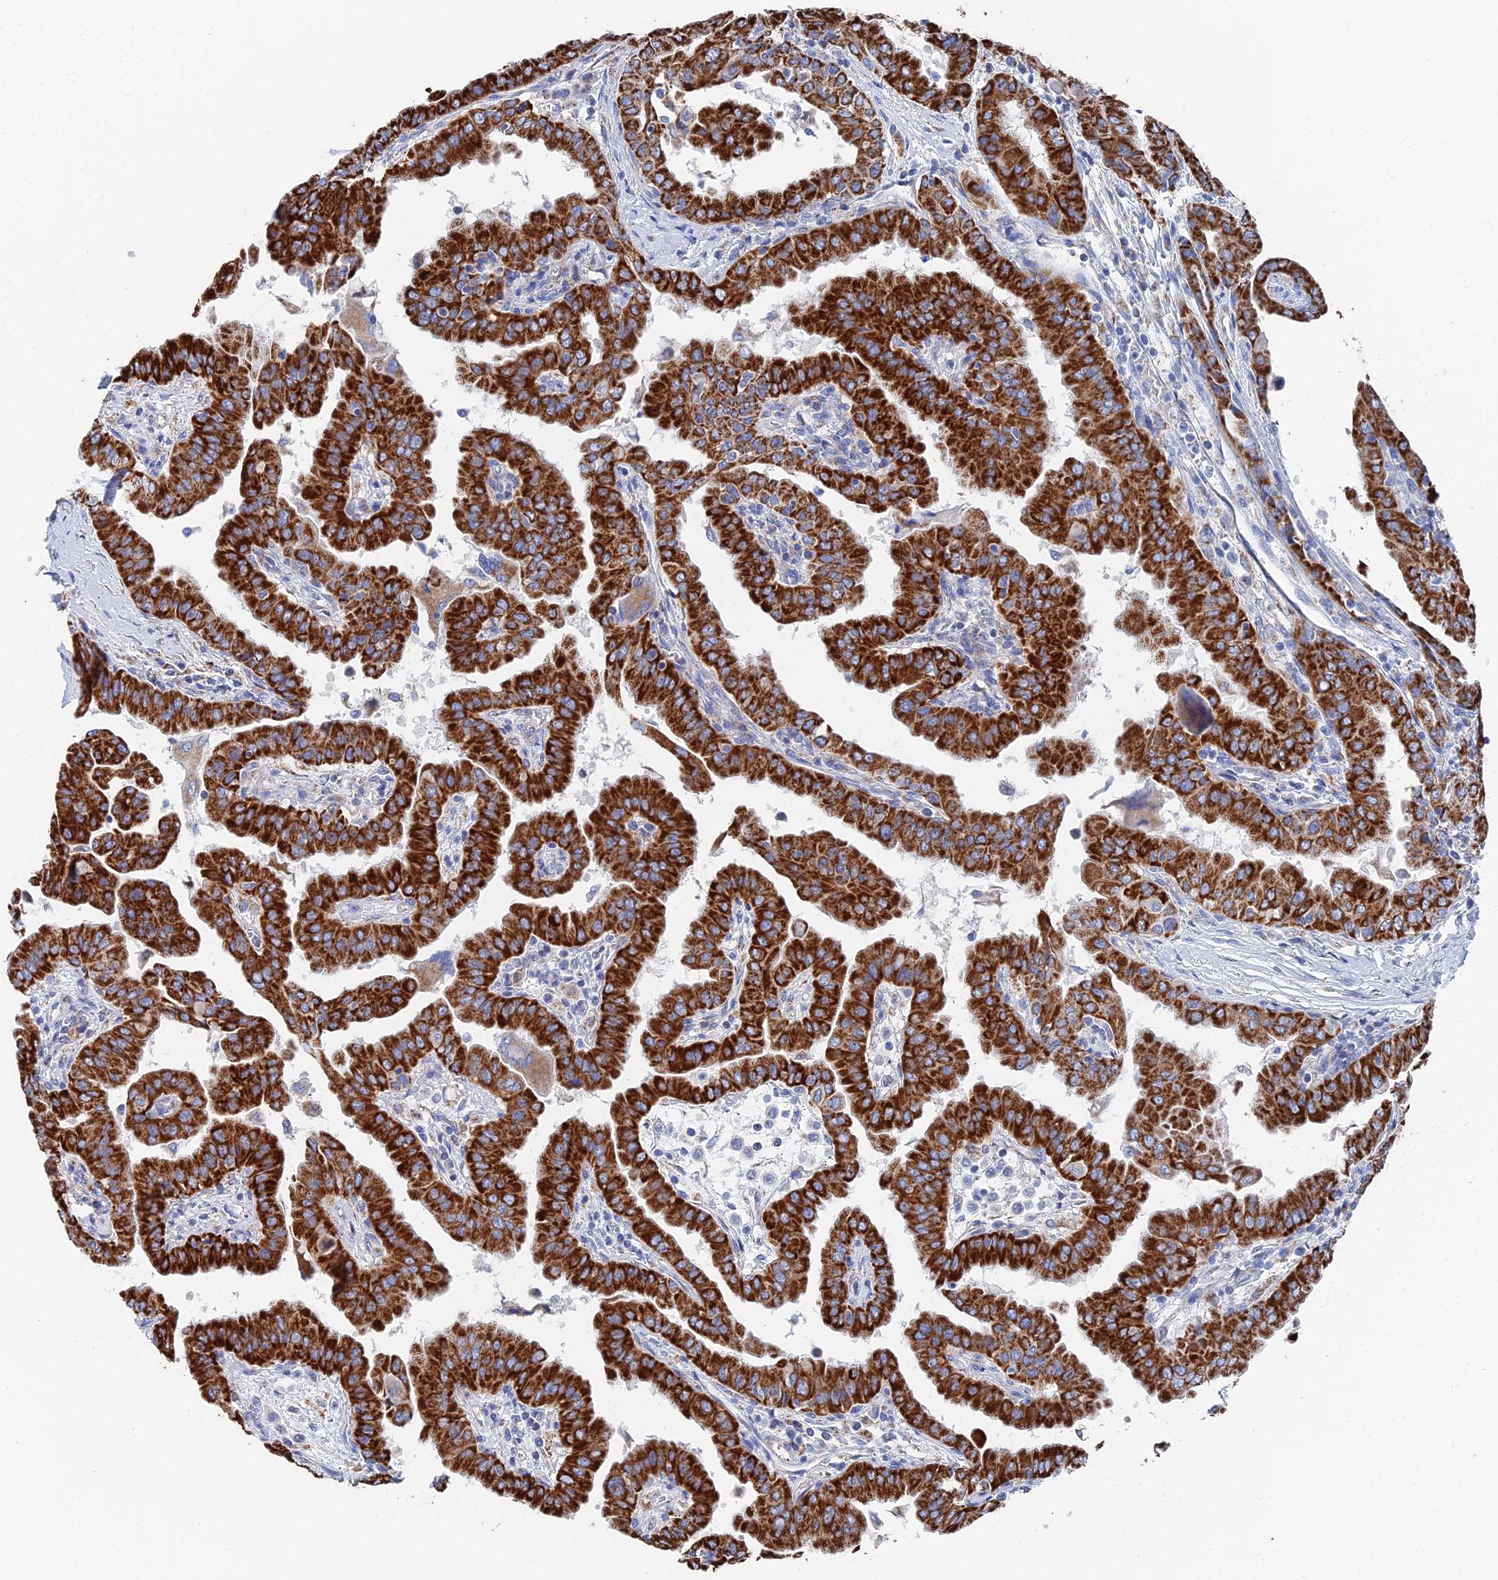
{"staining": {"intensity": "strong", "quantity": ">75%", "location": "cytoplasmic/membranous"}, "tissue": "thyroid cancer", "cell_type": "Tumor cells", "image_type": "cancer", "snomed": [{"axis": "morphology", "description": "Papillary adenocarcinoma, NOS"}, {"axis": "topography", "description": "Thyroid gland"}], "caption": "Immunohistochemical staining of papillary adenocarcinoma (thyroid) reveals high levels of strong cytoplasmic/membranous staining in approximately >75% of tumor cells.", "gene": "IFT80", "patient": {"sex": "male", "age": 33}}